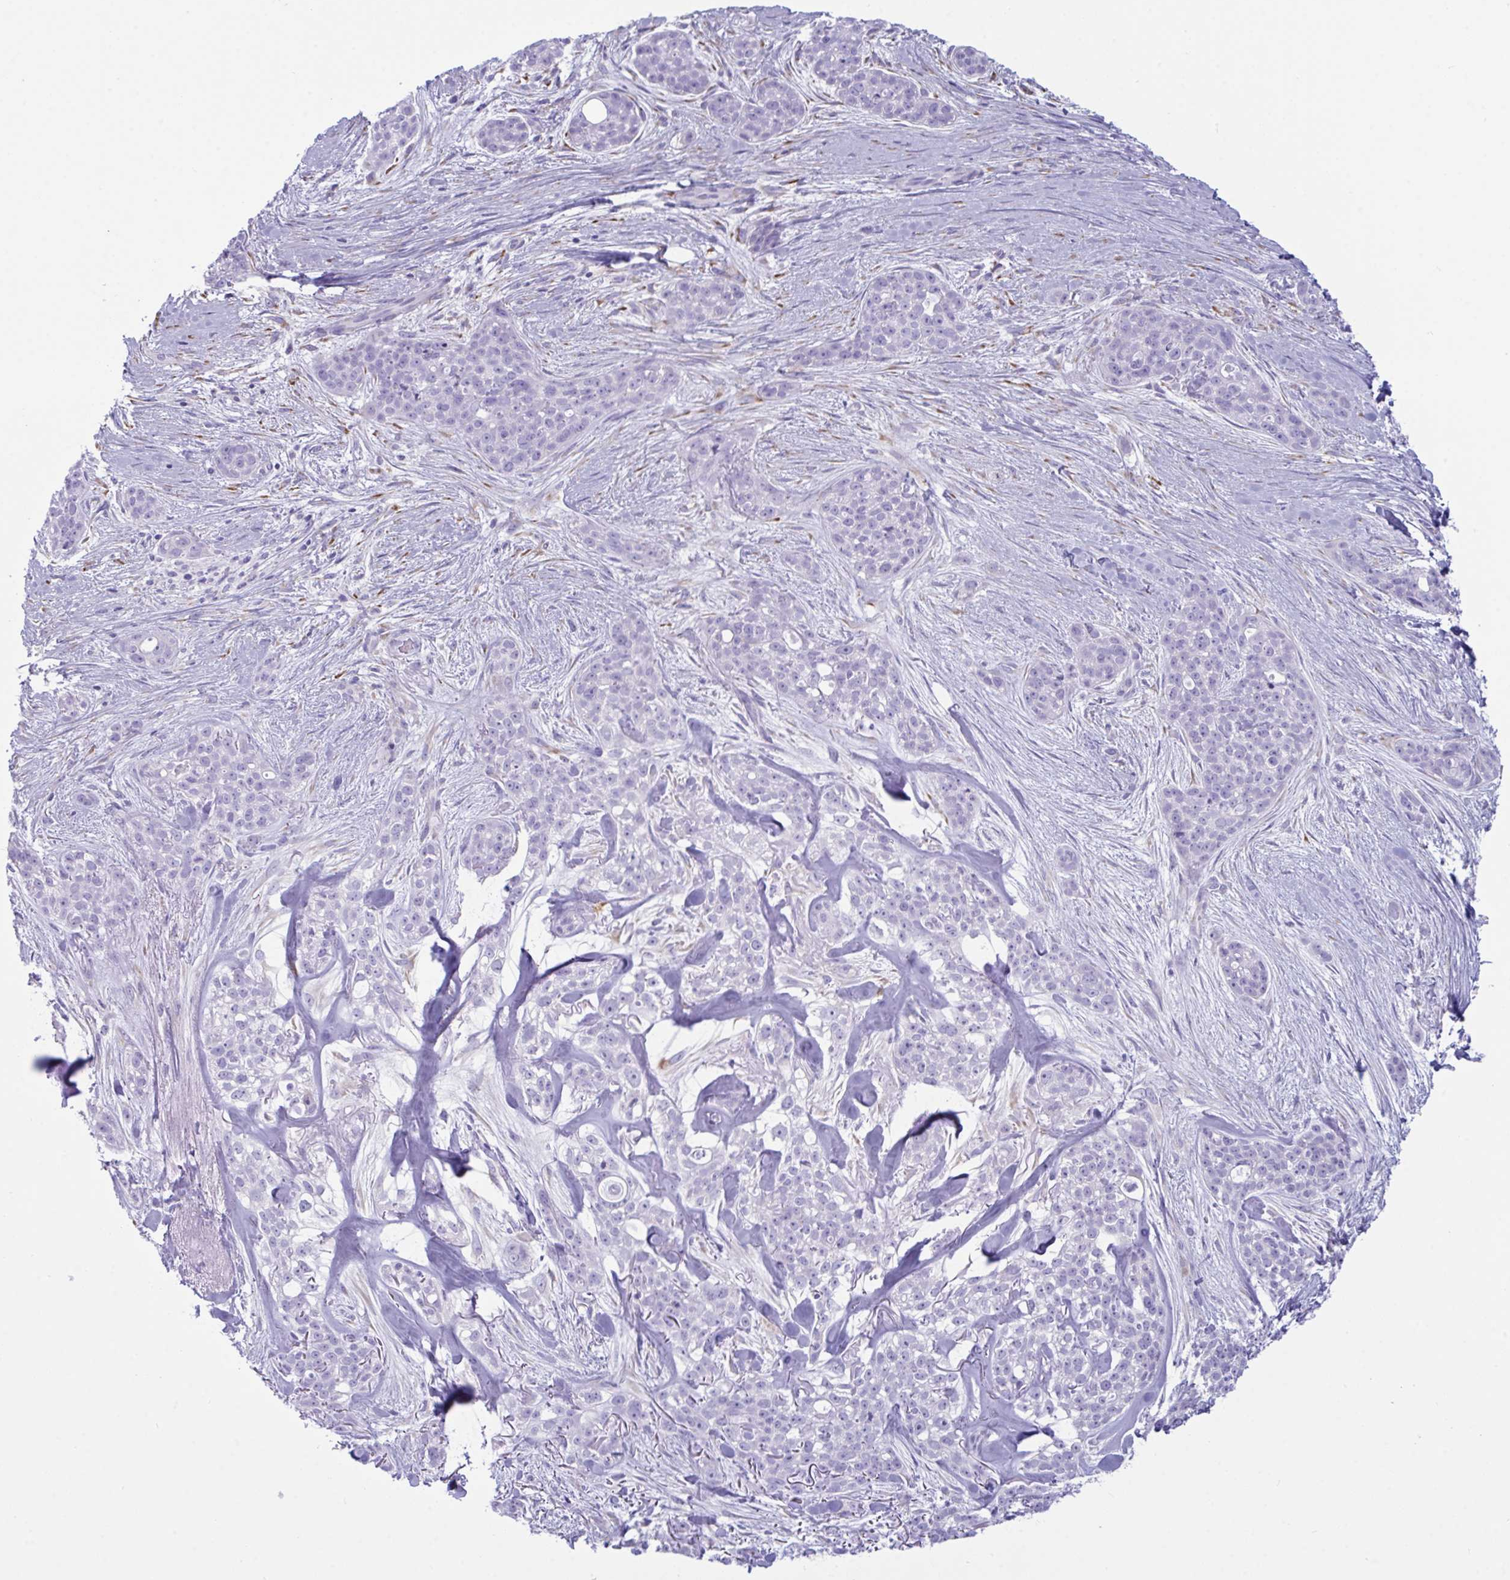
{"staining": {"intensity": "negative", "quantity": "none", "location": "none"}, "tissue": "skin cancer", "cell_type": "Tumor cells", "image_type": "cancer", "snomed": [{"axis": "morphology", "description": "Basal cell carcinoma"}, {"axis": "topography", "description": "Skin"}], "caption": "There is no significant expression in tumor cells of skin basal cell carcinoma.", "gene": "BBS1", "patient": {"sex": "female", "age": 79}}